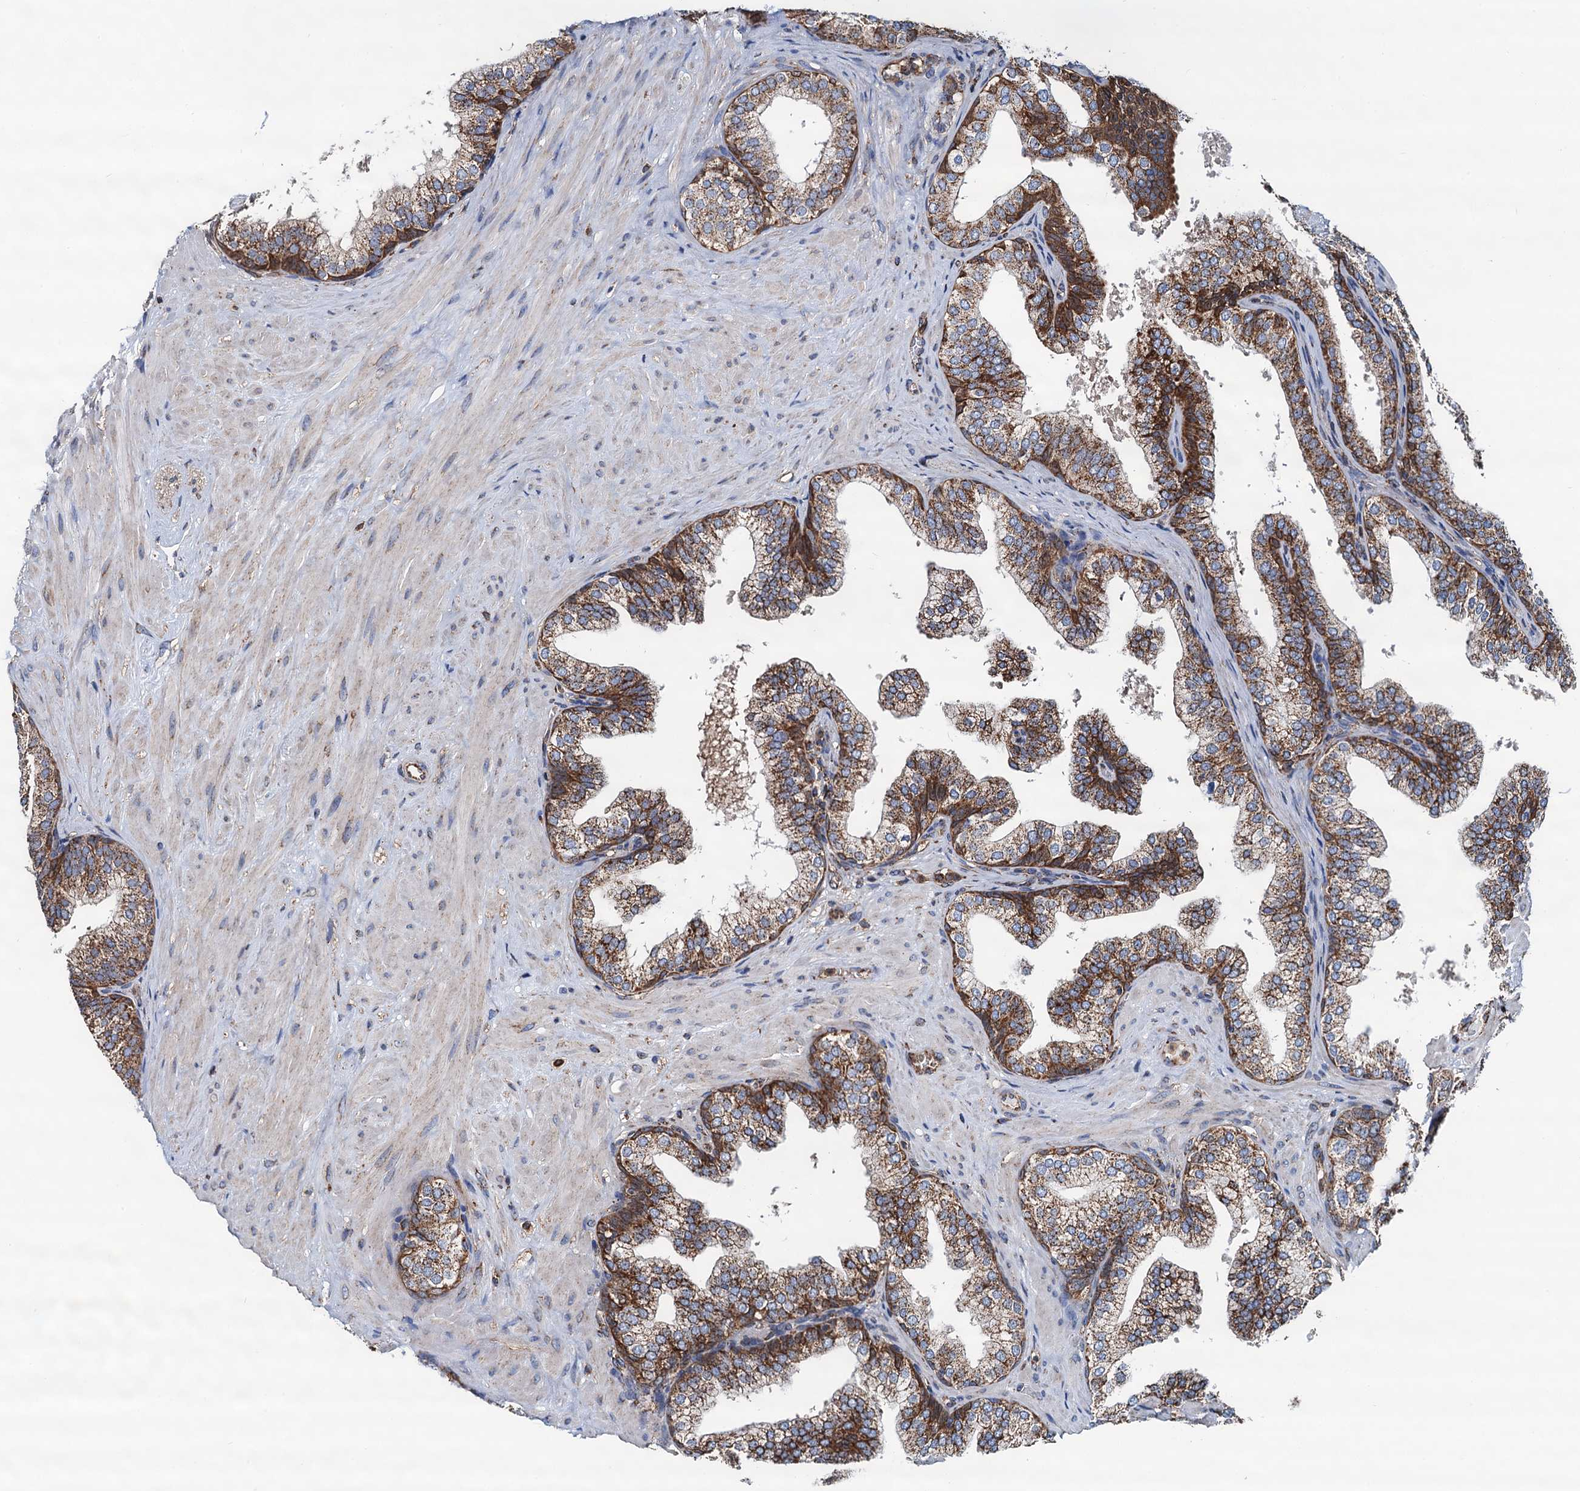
{"staining": {"intensity": "strong", "quantity": ">75%", "location": "cytoplasmic/membranous"}, "tissue": "prostate", "cell_type": "Glandular cells", "image_type": "normal", "snomed": [{"axis": "morphology", "description": "Normal tissue, NOS"}, {"axis": "topography", "description": "Prostate"}], "caption": "High-magnification brightfield microscopy of unremarkable prostate stained with DAB (brown) and counterstained with hematoxylin (blue). glandular cells exhibit strong cytoplasmic/membranous staining is present in about>75% of cells.", "gene": "AAGAB", "patient": {"sex": "male", "age": 60}}